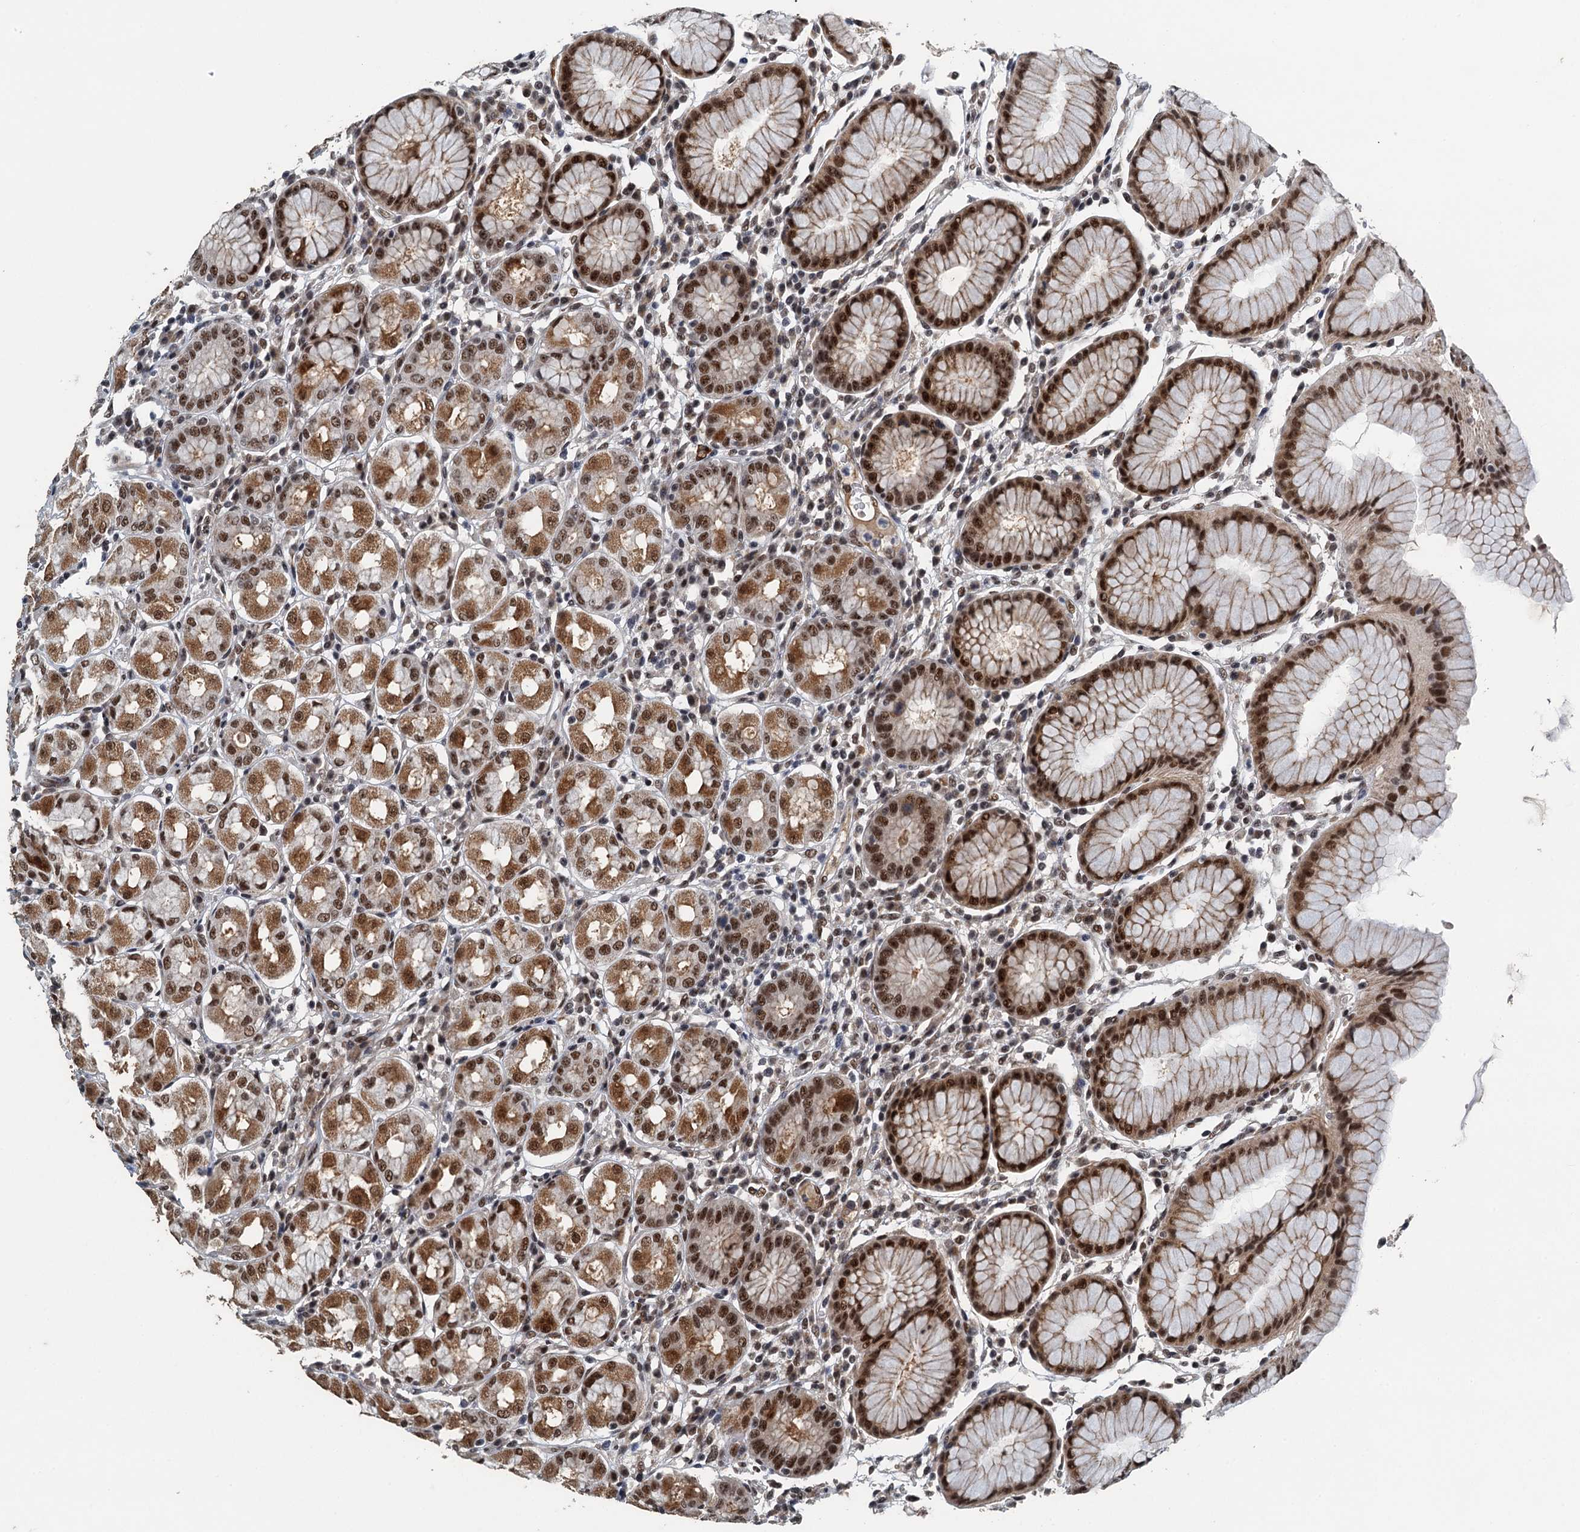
{"staining": {"intensity": "strong", "quantity": ">75%", "location": "cytoplasmic/membranous,nuclear"}, "tissue": "stomach", "cell_type": "Glandular cells", "image_type": "normal", "snomed": [{"axis": "morphology", "description": "Normal tissue, NOS"}, {"axis": "topography", "description": "Stomach"}, {"axis": "topography", "description": "Stomach, lower"}], "caption": "IHC staining of benign stomach, which exhibits high levels of strong cytoplasmic/membranous,nuclear expression in approximately >75% of glandular cells indicating strong cytoplasmic/membranous,nuclear protein staining. The staining was performed using DAB (brown) for protein detection and nuclei were counterstained in hematoxylin (blue).", "gene": "MTA3", "patient": {"sex": "female", "age": 56}}